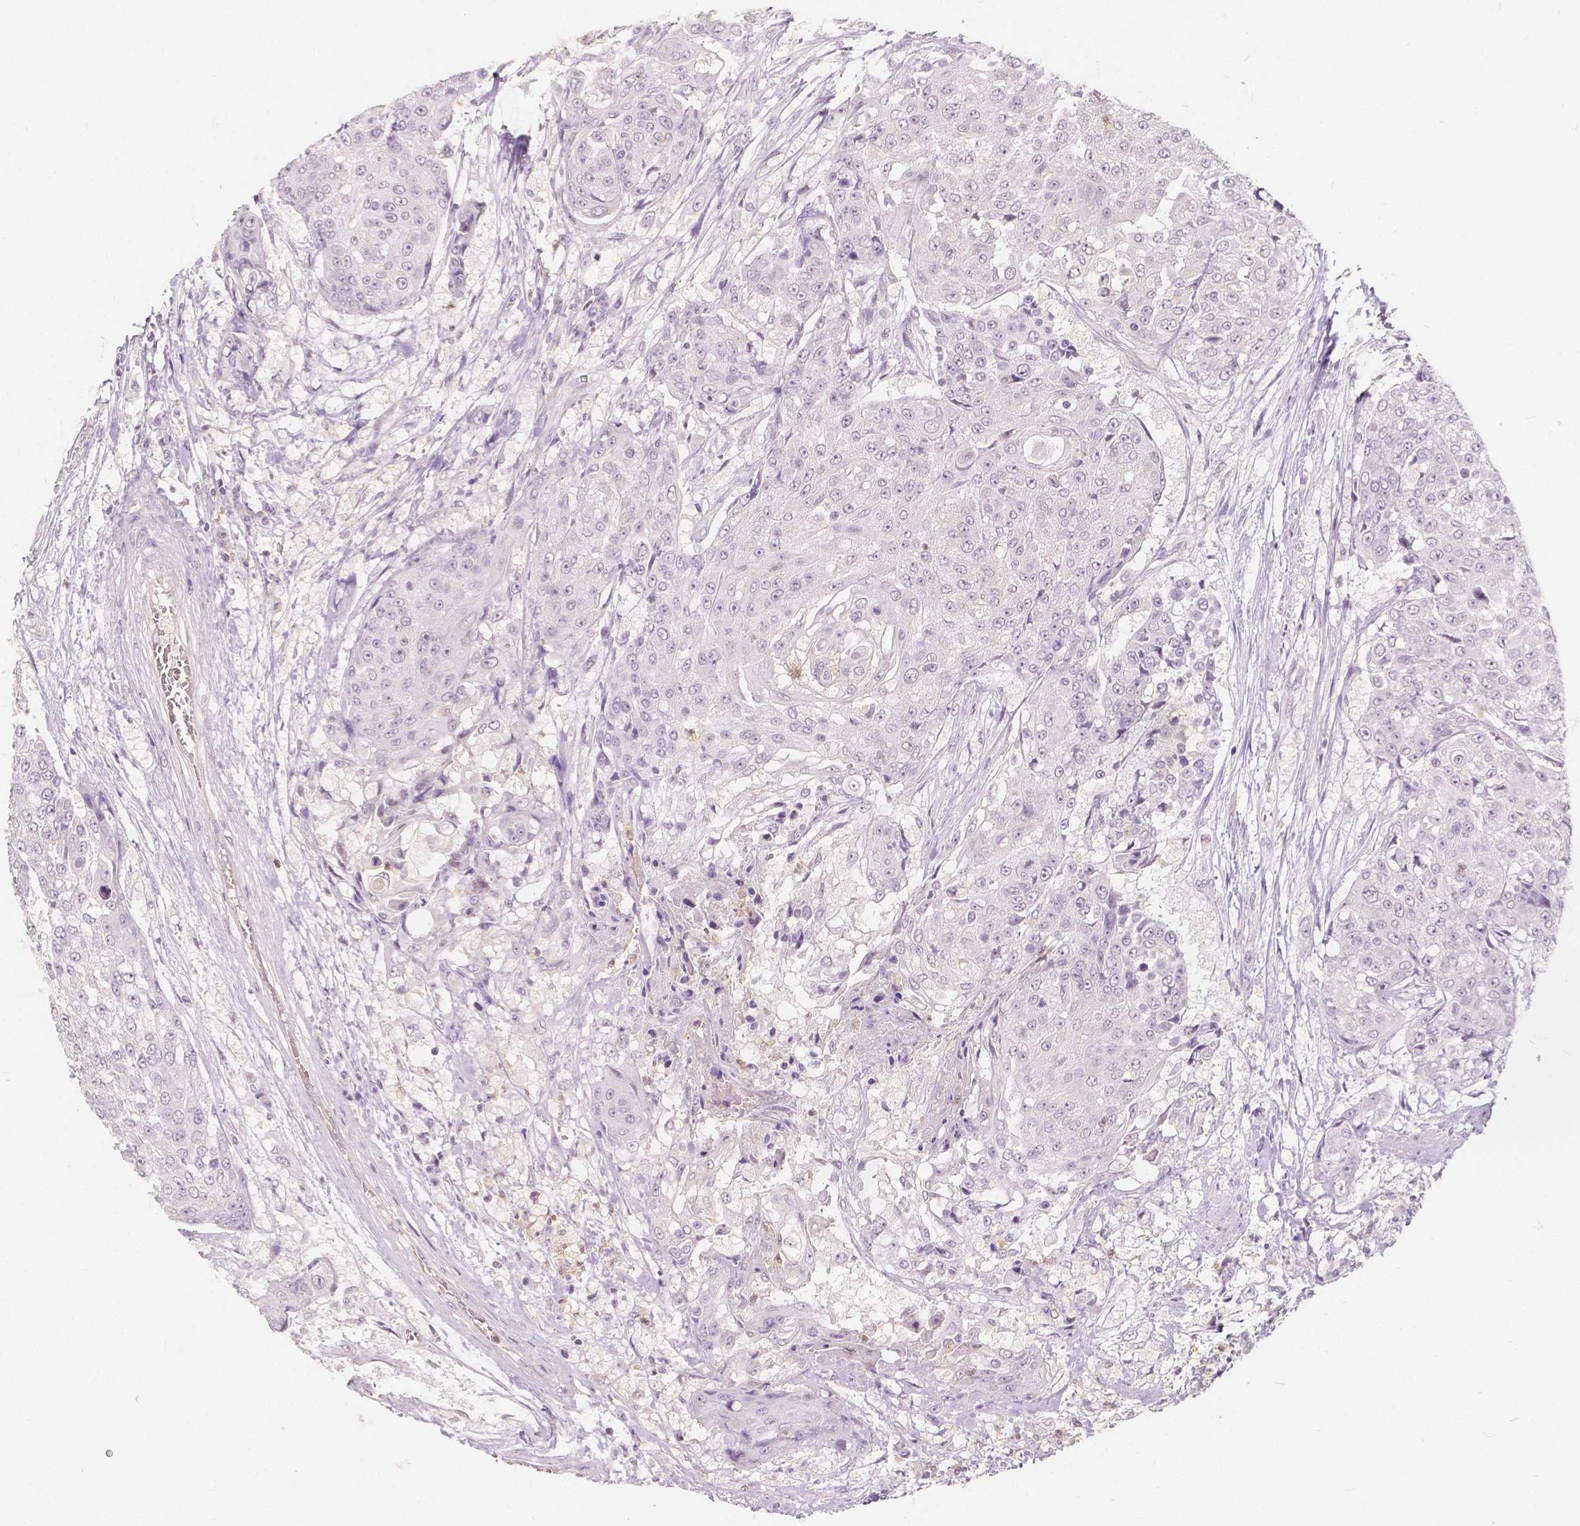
{"staining": {"intensity": "negative", "quantity": "none", "location": "none"}, "tissue": "urothelial cancer", "cell_type": "Tumor cells", "image_type": "cancer", "snomed": [{"axis": "morphology", "description": "Urothelial carcinoma, High grade"}, {"axis": "topography", "description": "Urinary bladder"}], "caption": "Immunohistochemistry micrograph of high-grade urothelial carcinoma stained for a protein (brown), which exhibits no positivity in tumor cells.", "gene": "NAPRT", "patient": {"sex": "female", "age": 63}}